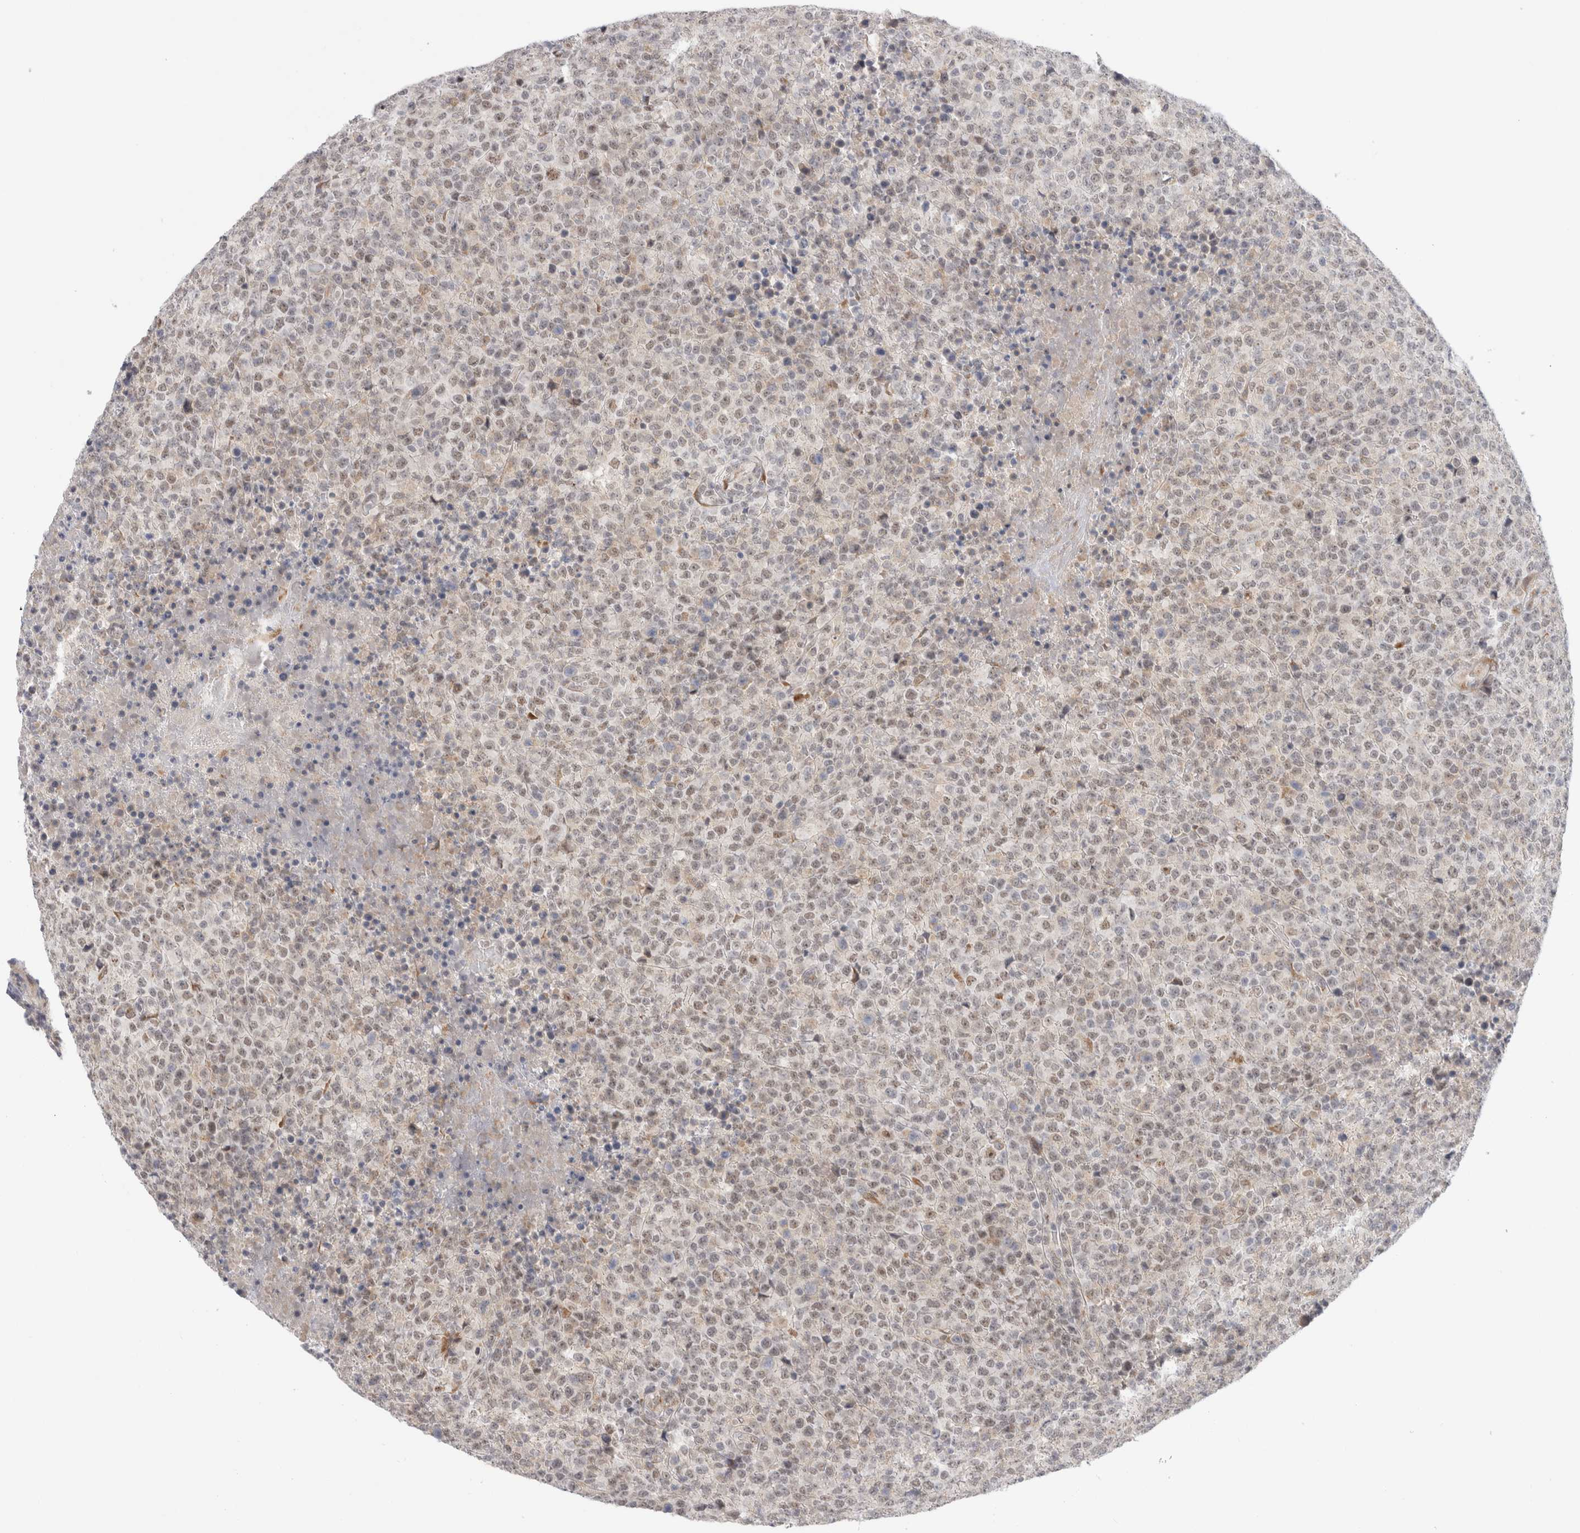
{"staining": {"intensity": "weak", "quantity": "25%-75%", "location": "nuclear"}, "tissue": "lymphoma", "cell_type": "Tumor cells", "image_type": "cancer", "snomed": [{"axis": "morphology", "description": "Malignant lymphoma, non-Hodgkin's type, High grade"}, {"axis": "topography", "description": "Lymph node"}], "caption": "About 25%-75% of tumor cells in lymphoma display weak nuclear protein positivity as visualized by brown immunohistochemical staining.", "gene": "TRMT1L", "patient": {"sex": "male", "age": 13}}